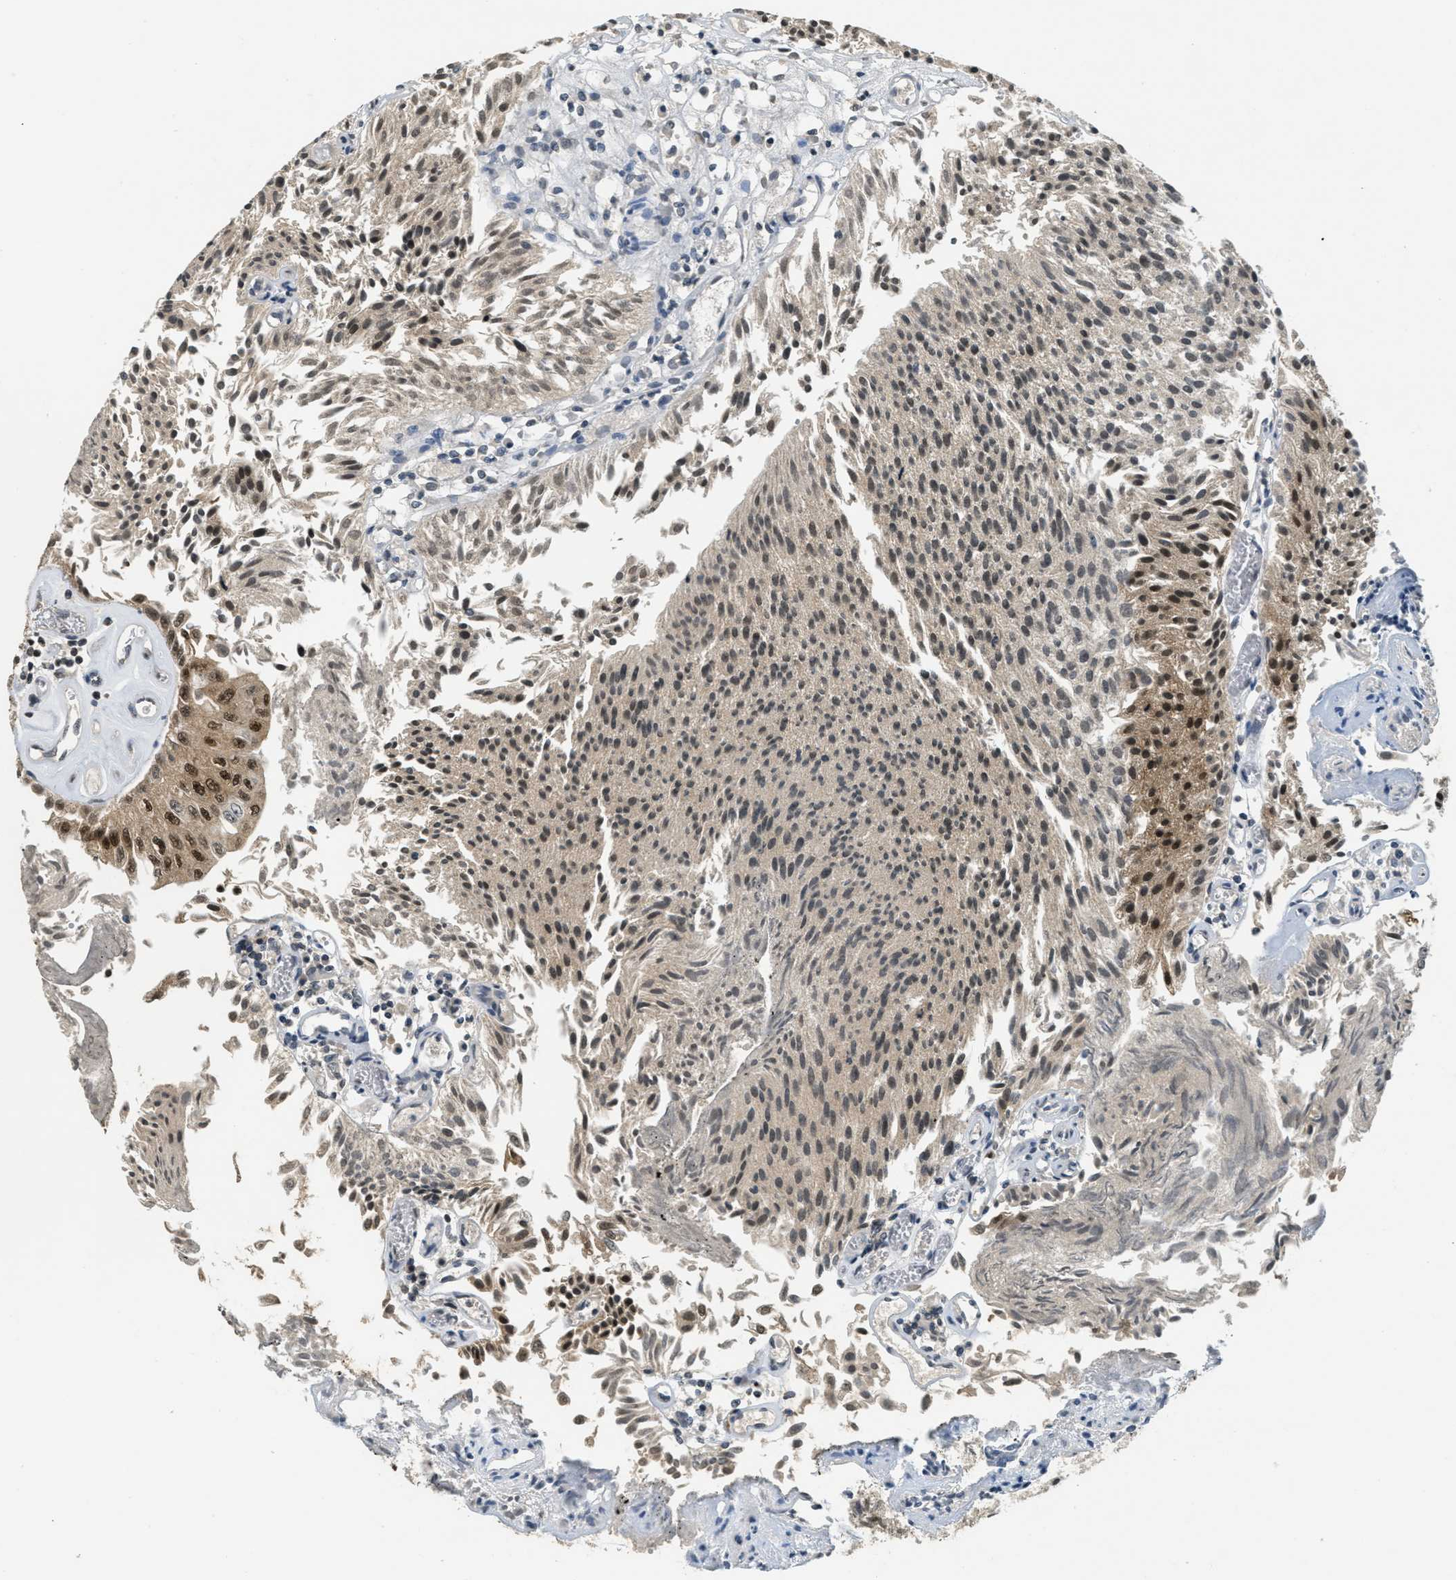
{"staining": {"intensity": "strong", "quantity": "25%-75%", "location": "nuclear"}, "tissue": "urothelial cancer", "cell_type": "Tumor cells", "image_type": "cancer", "snomed": [{"axis": "morphology", "description": "Urothelial carcinoma, Low grade"}, {"axis": "topography", "description": "Urinary bladder"}], "caption": "There is high levels of strong nuclear staining in tumor cells of urothelial carcinoma (low-grade), as demonstrated by immunohistochemical staining (brown color).", "gene": "DNAJB1", "patient": {"sex": "male", "age": 86}}